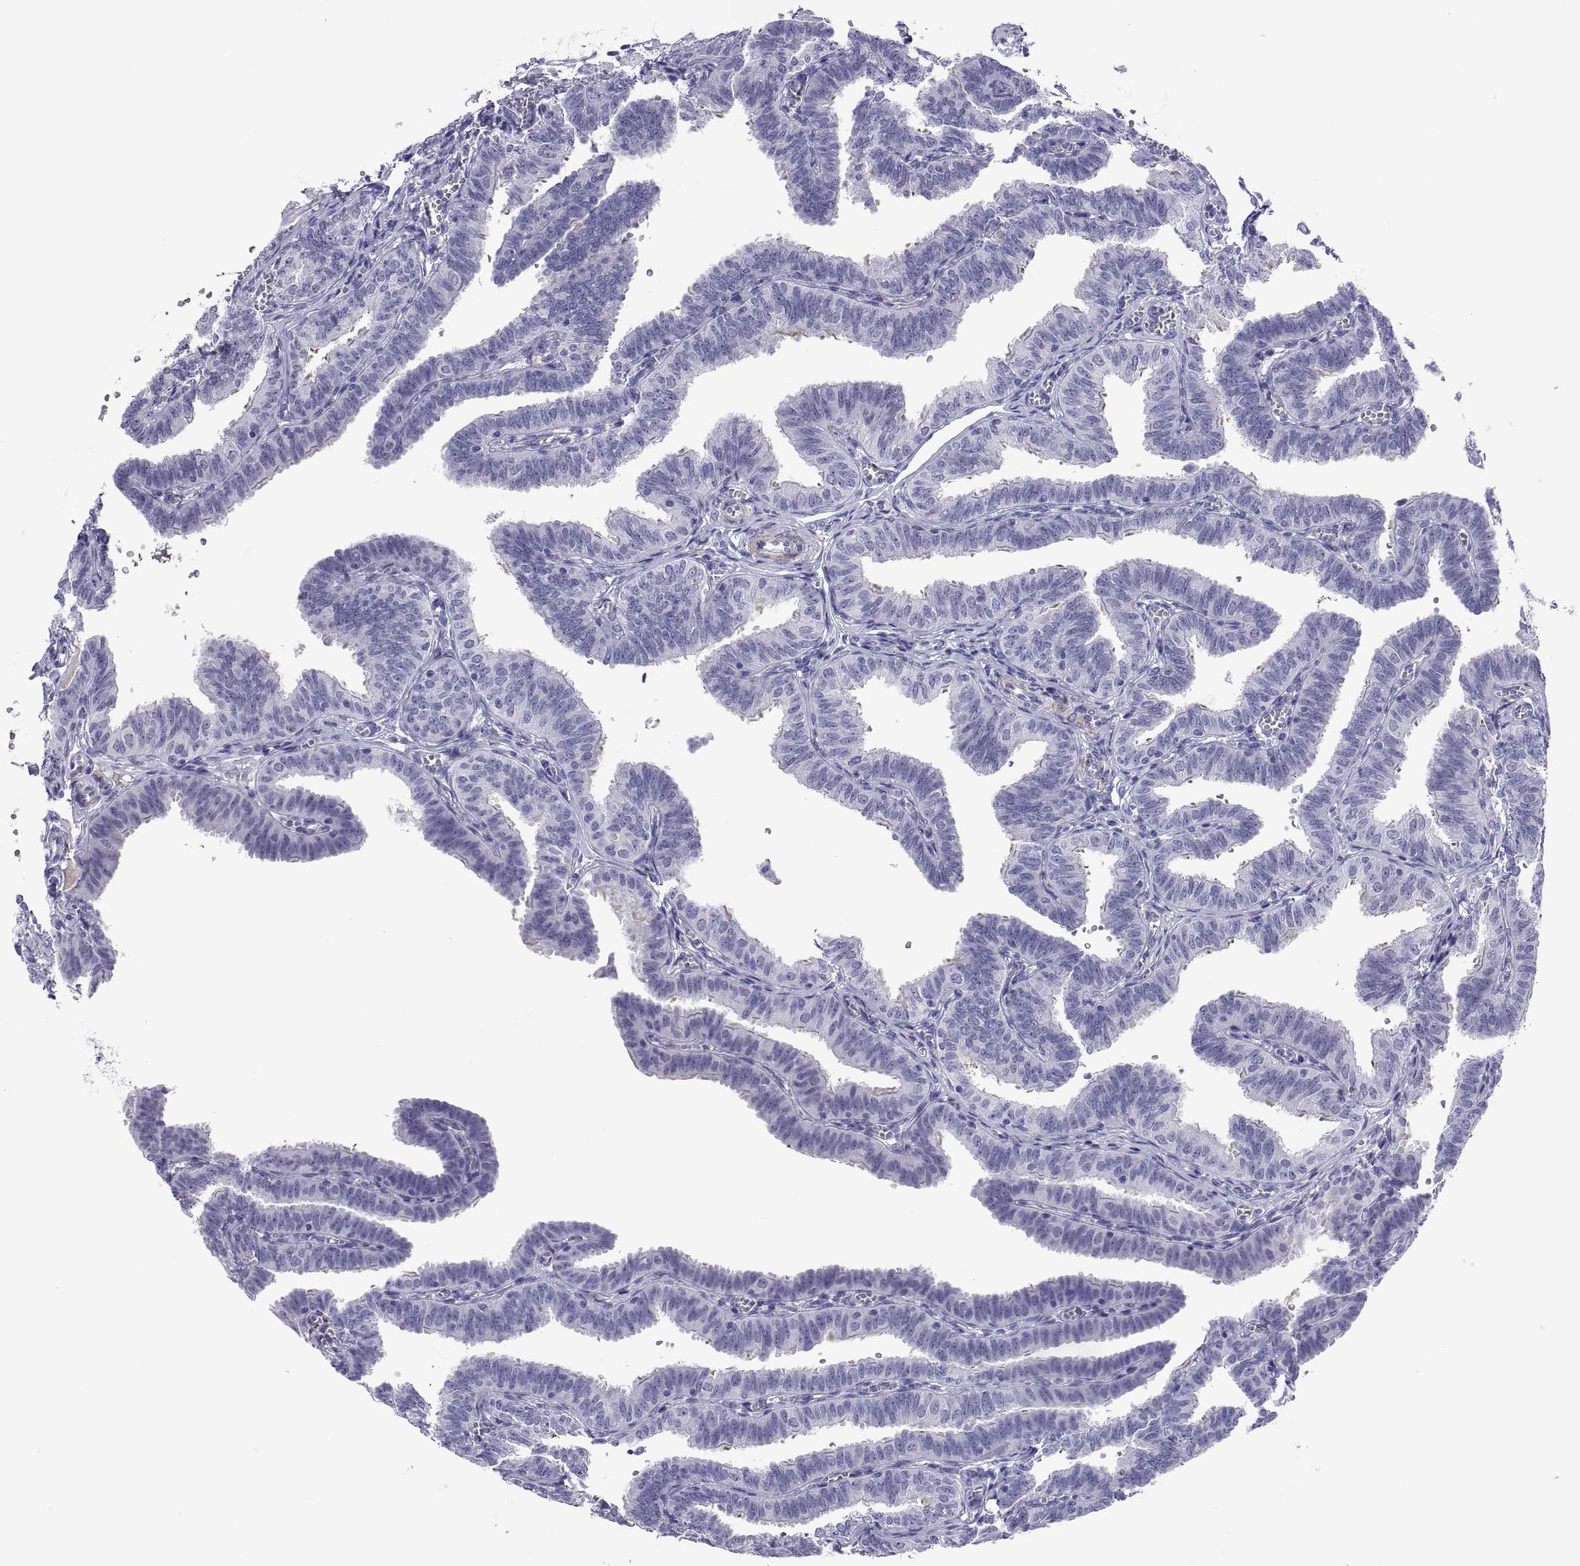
{"staining": {"intensity": "negative", "quantity": "none", "location": "none"}, "tissue": "fallopian tube", "cell_type": "Glandular cells", "image_type": "normal", "snomed": [{"axis": "morphology", "description": "Normal tissue, NOS"}, {"axis": "topography", "description": "Fallopian tube"}], "caption": "IHC of normal fallopian tube shows no positivity in glandular cells.", "gene": "CHCT1", "patient": {"sex": "female", "age": 25}}